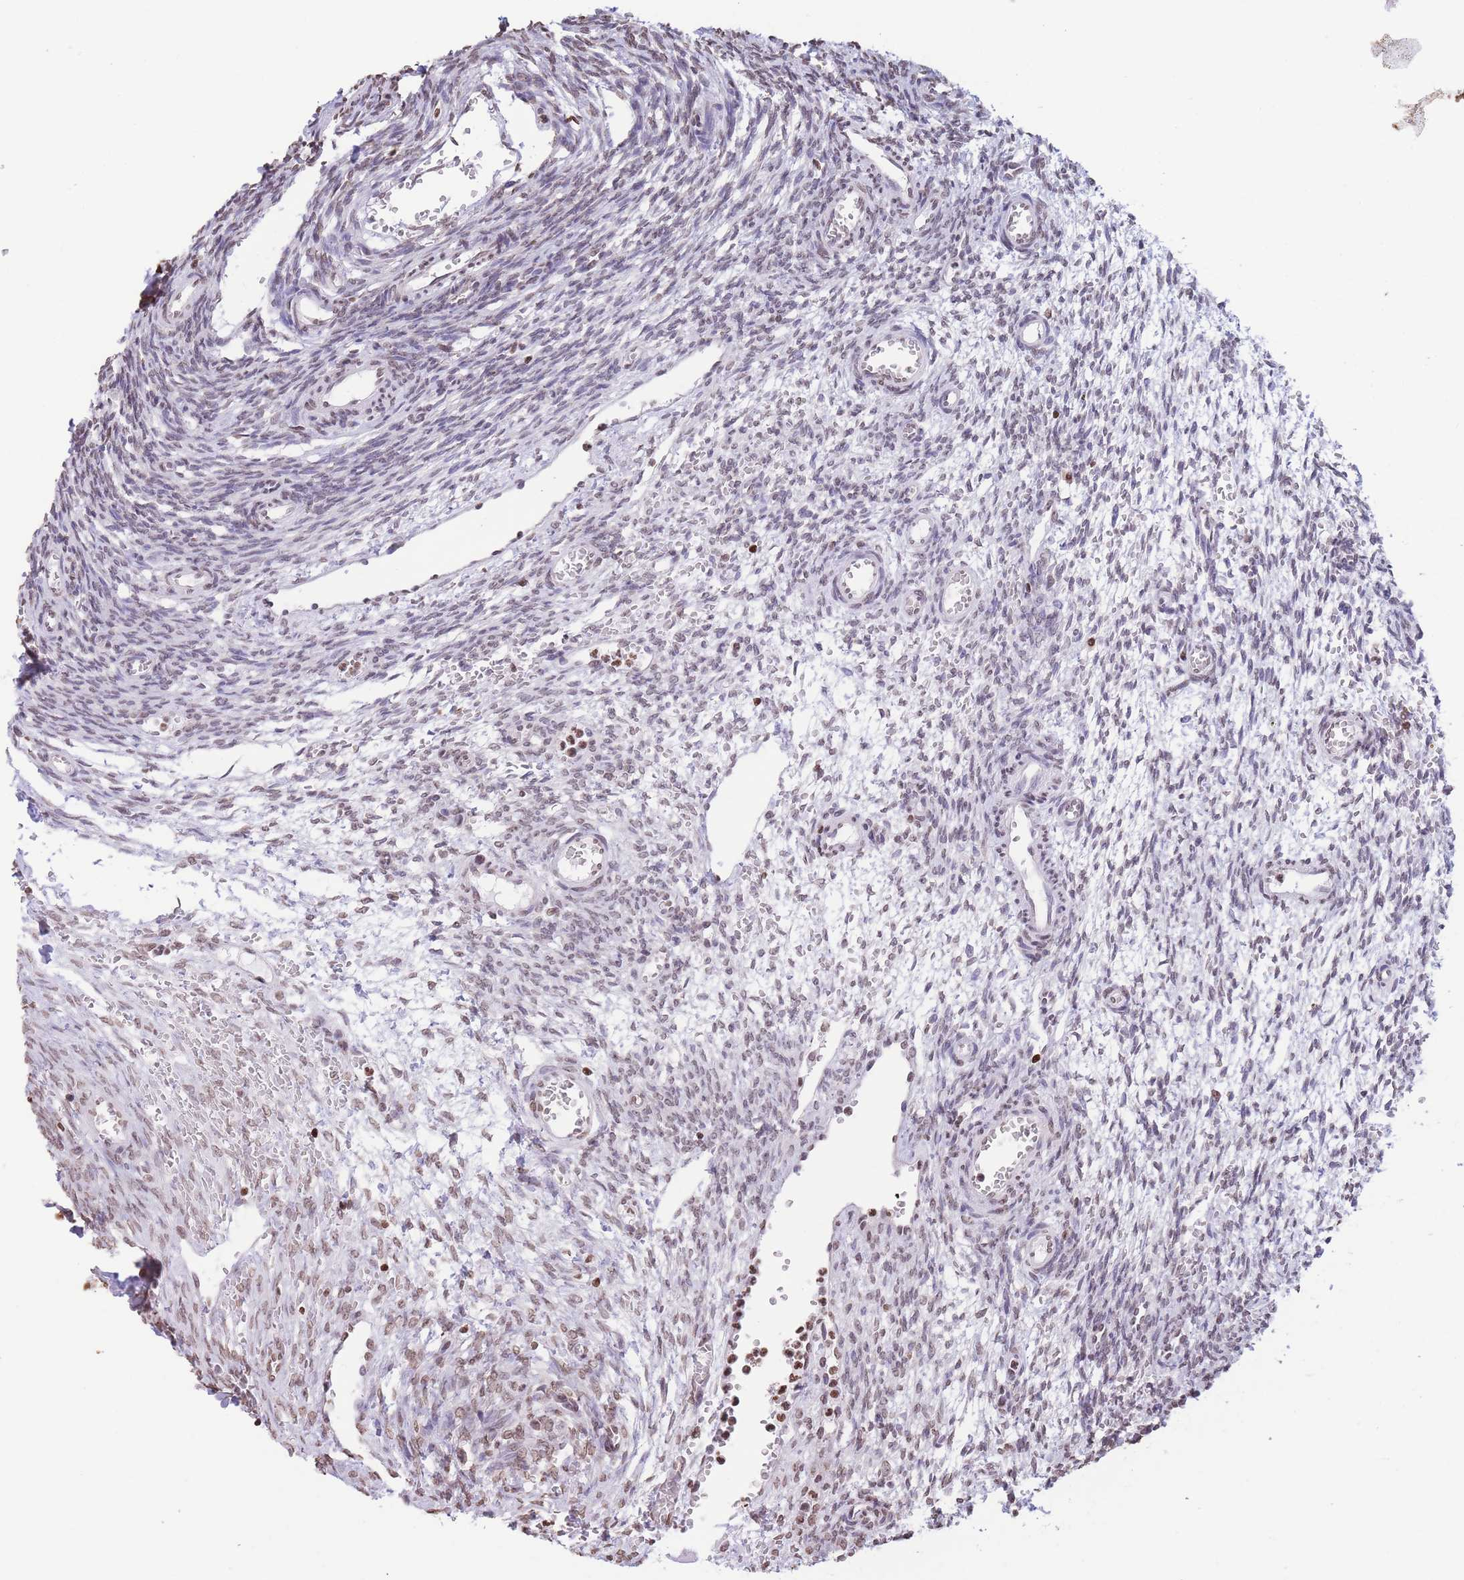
{"staining": {"intensity": "weak", "quantity": ">75%", "location": "nuclear"}, "tissue": "ovary", "cell_type": "Follicle cells", "image_type": "normal", "snomed": [{"axis": "morphology", "description": "Normal tissue, NOS"}, {"axis": "topography", "description": "Ovary"}], "caption": "Protein staining of unremarkable ovary reveals weak nuclear expression in about >75% of follicle cells.", "gene": "H2BC10", "patient": {"sex": "female", "age": 39}}